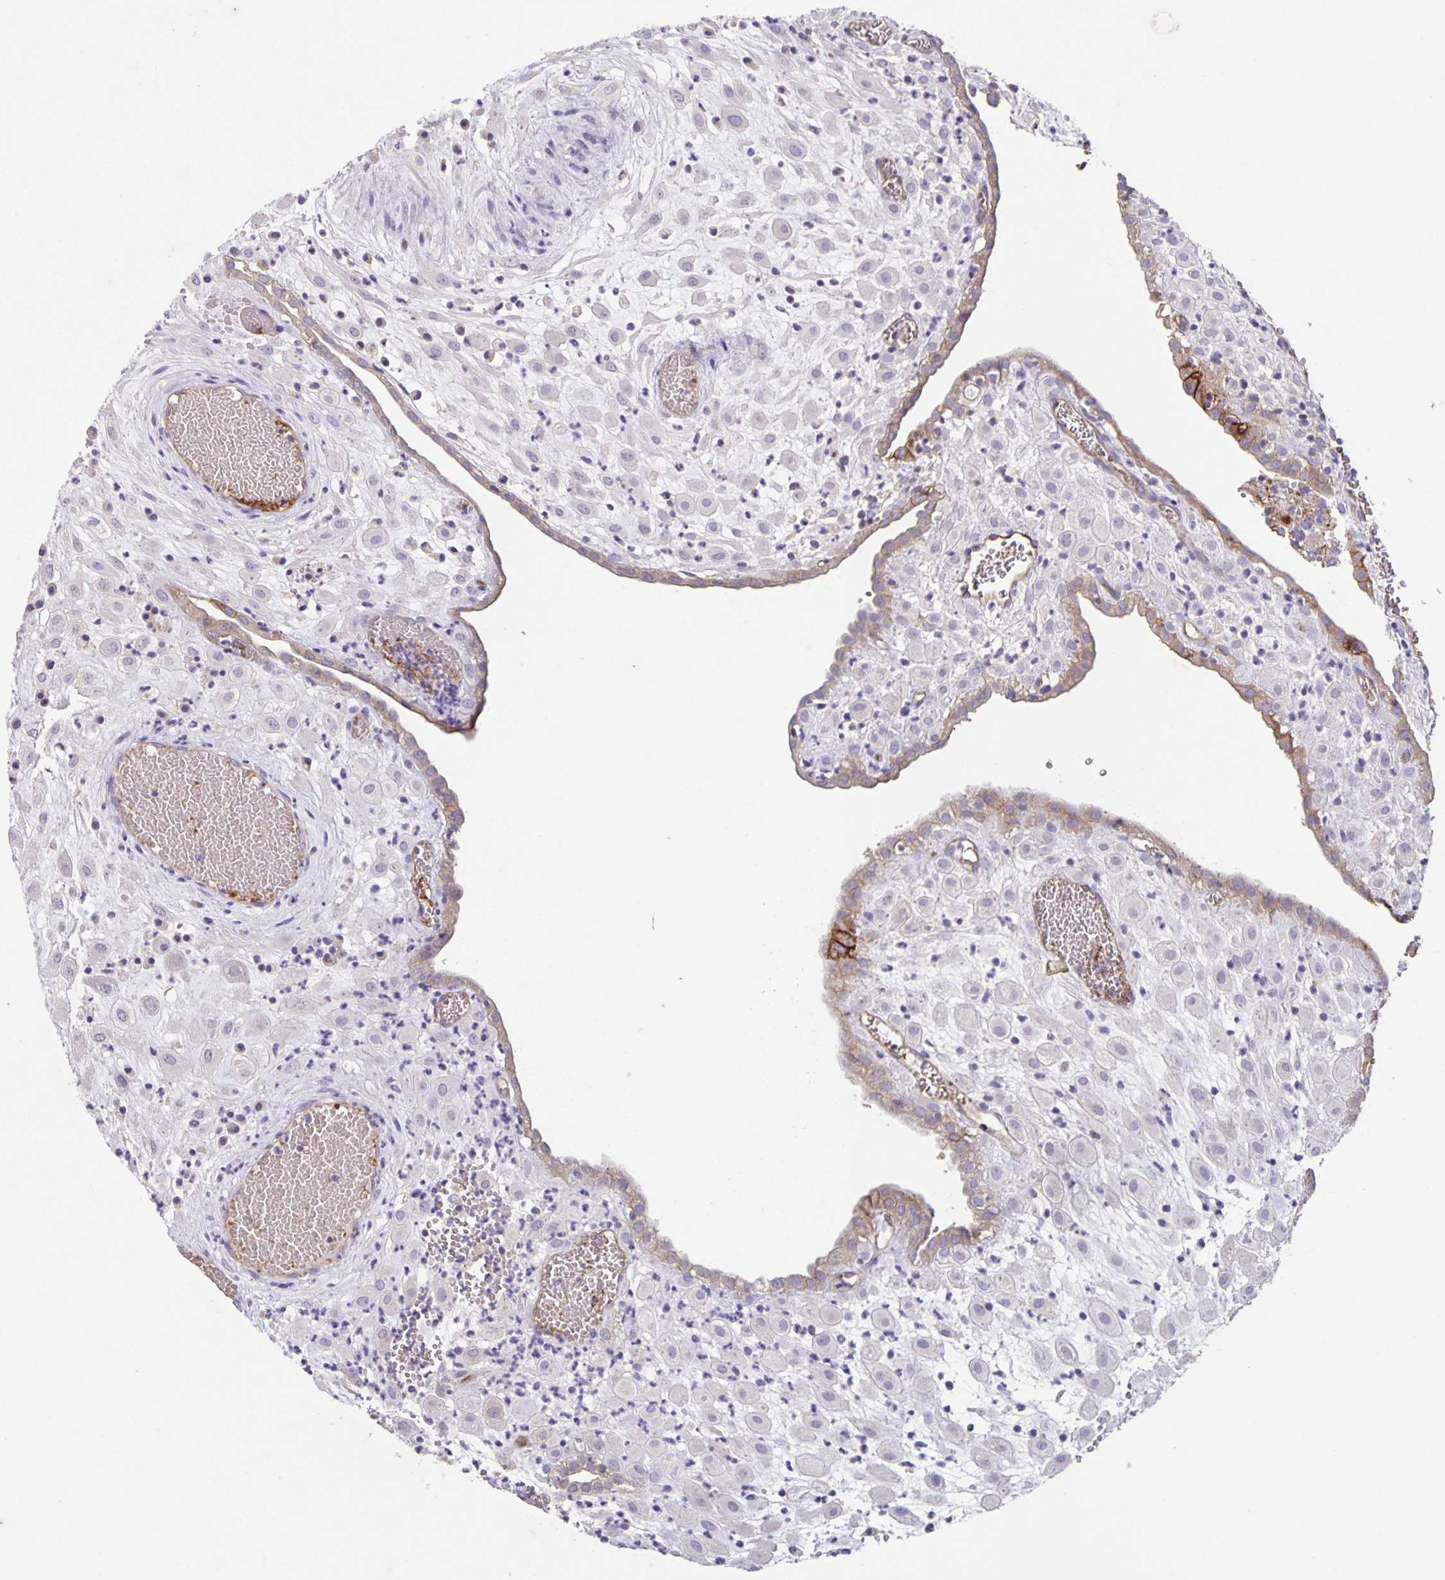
{"staining": {"intensity": "negative", "quantity": "none", "location": "none"}, "tissue": "placenta", "cell_type": "Decidual cells", "image_type": "normal", "snomed": [{"axis": "morphology", "description": "Normal tissue, NOS"}, {"axis": "topography", "description": "Placenta"}], "caption": "This is a image of IHC staining of benign placenta, which shows no staining in decidual cells.", "gene": "ITGA2", "patient": {"sex": "female", "age": 24}}